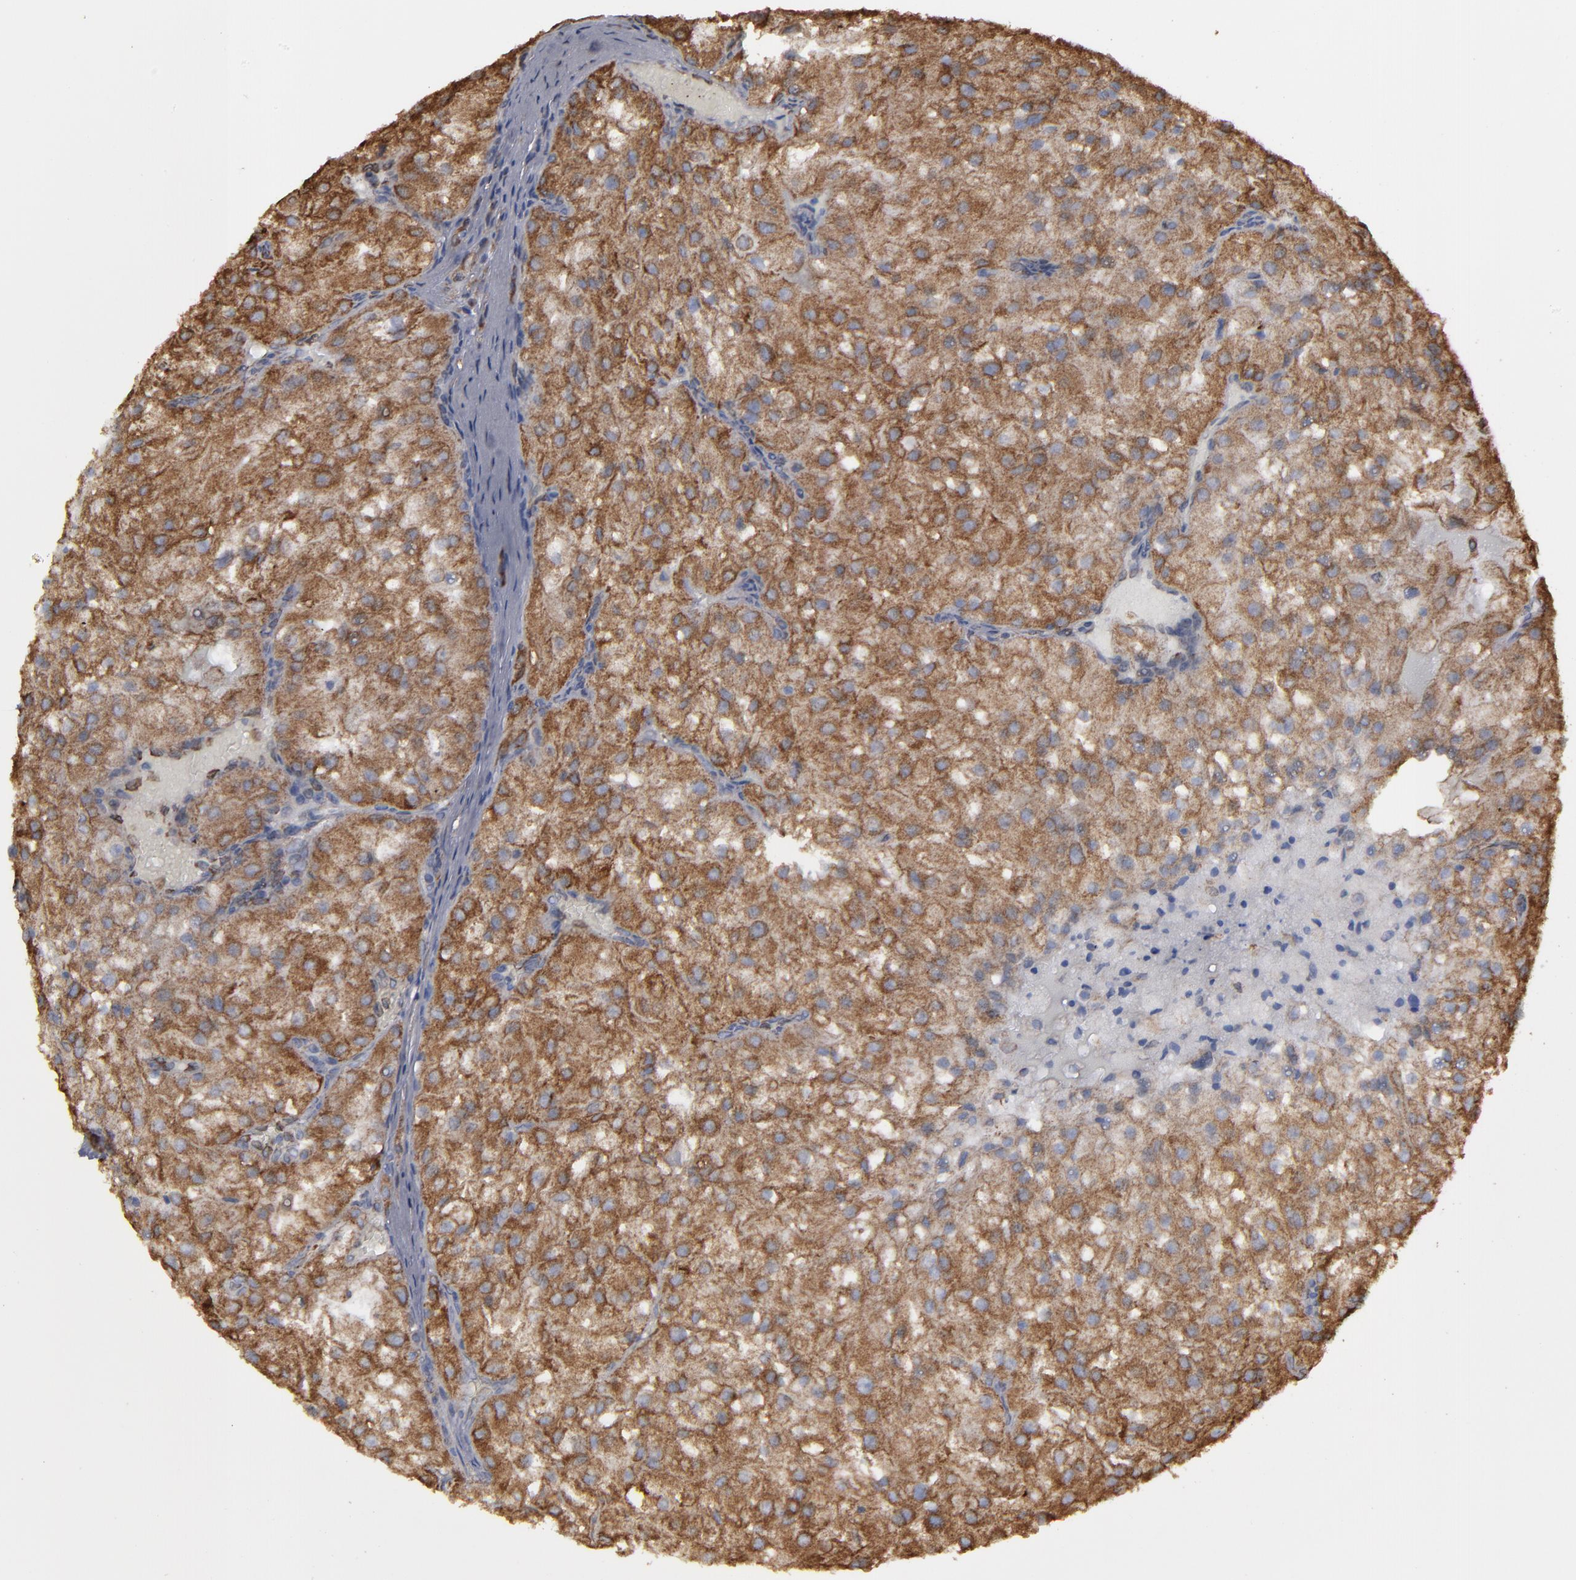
{"staining": {"intensity": "strong", "quantity": ">75%", "location": "cytoplasmic/membranous"}, "tissue": "renal cancer", "cell_type": "Tumor cells", "image_type": "cancer", "snomed": [{"axis": "morphology", "description": "Adenocarcinoma, NOS"}, {"axis": "topography", "description": "Kidney"}], "caption": "Renal cancer stained for a protein demonstrates strong cytoplasmic/membranous positivity in tumor cells.", "gene": "ERLIN2", "patient": {"sex": "female", "age": 74}}